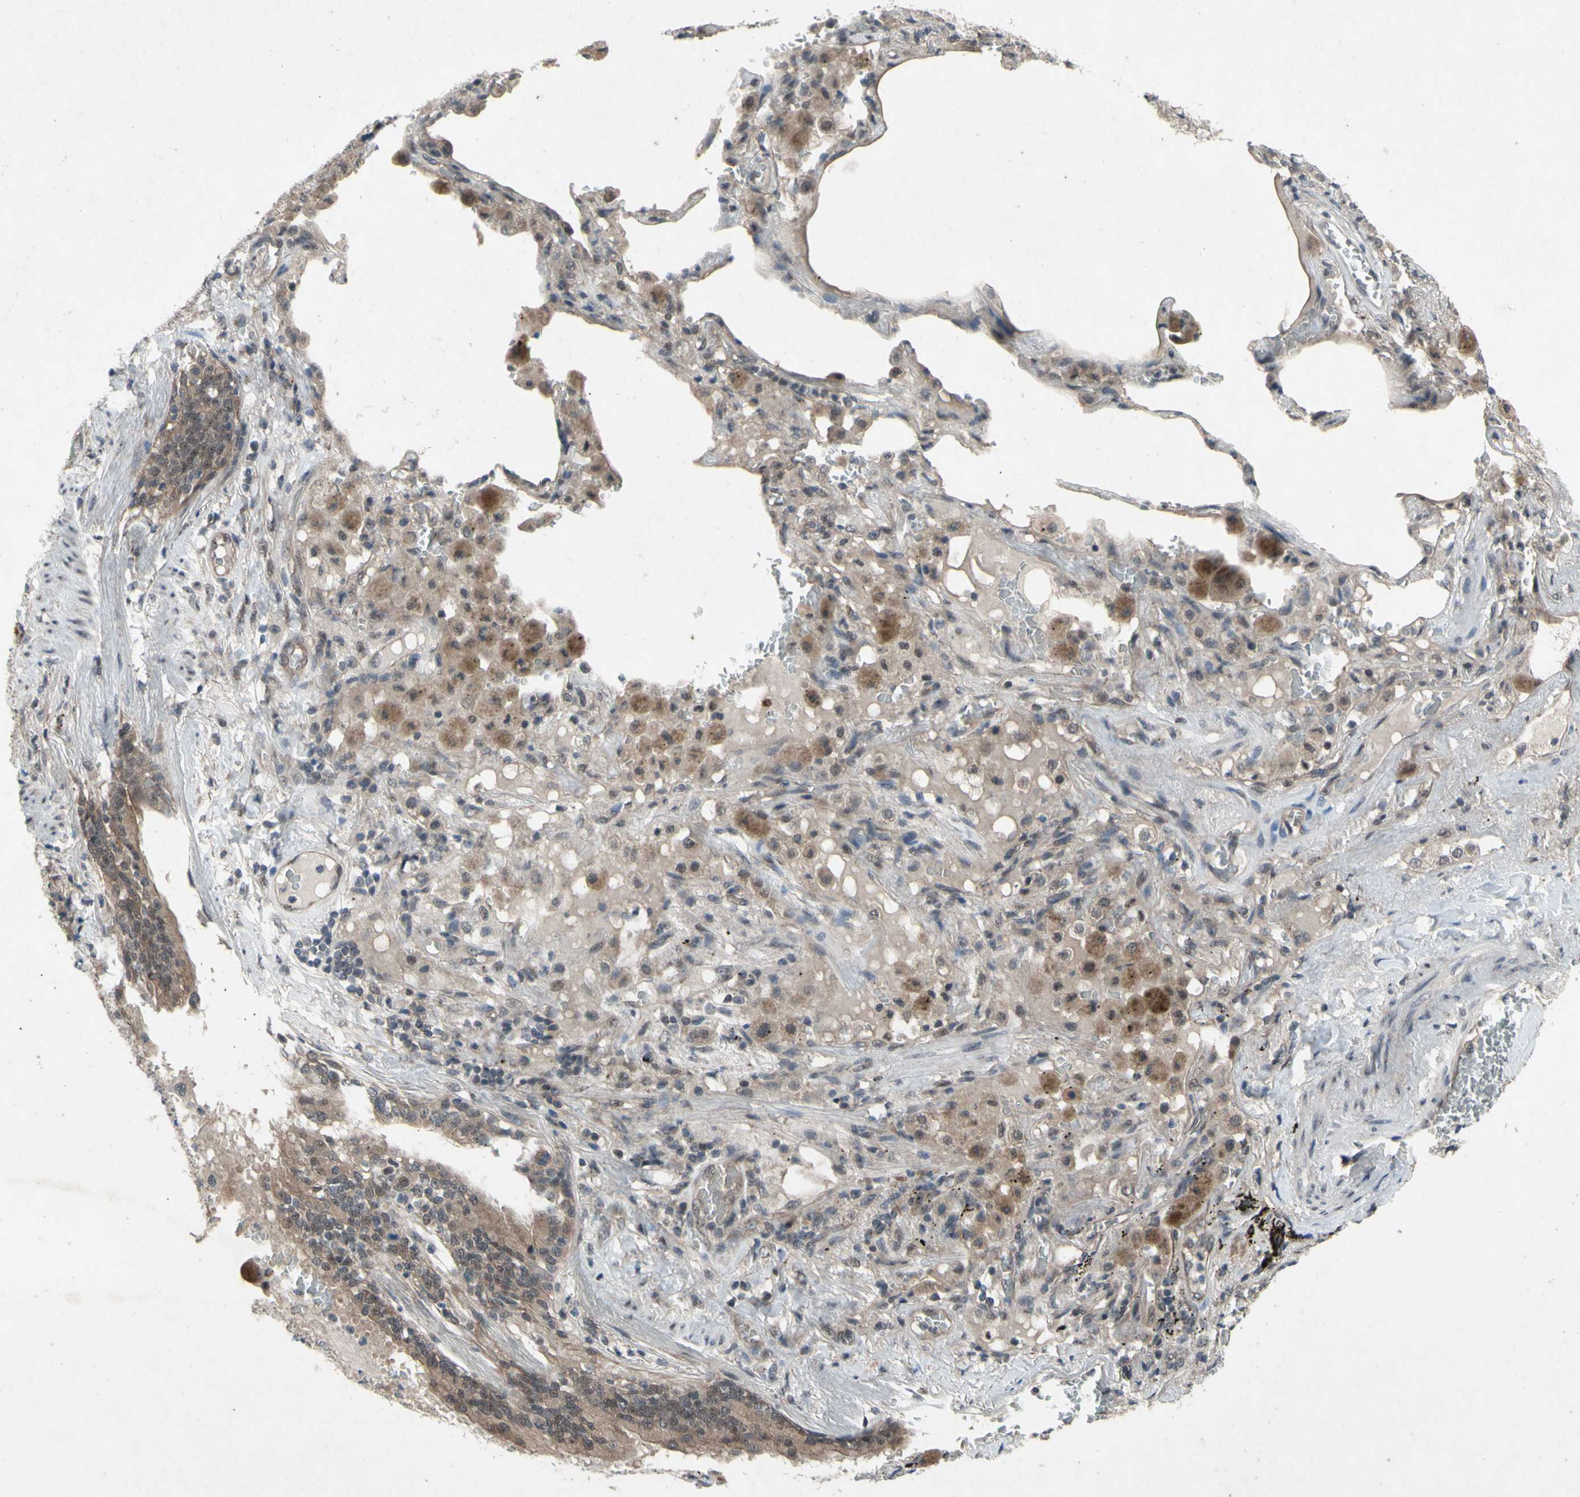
{"staining": {"intensity": "weak", "quantity": ">75%", "location": "cytoplasmic/membranous"}, "tissue": "lung cancer", "cell_type": "Tumor cells", "image_type": "cancer", "snomed": [{"axis": "morphology", "description": "Squamous cell carcinoma, NOS"}, {"axis": "topography", "description": "Lung"}], "caption": "Lung squamous cell carcinoma stained for a protein (brown) displays weak cytoplasmic/membranous positive positivity in approximately >75% of tumor cells.", "gene": "TRDMT1", "patient": {"sex": "male", "age": 57}}